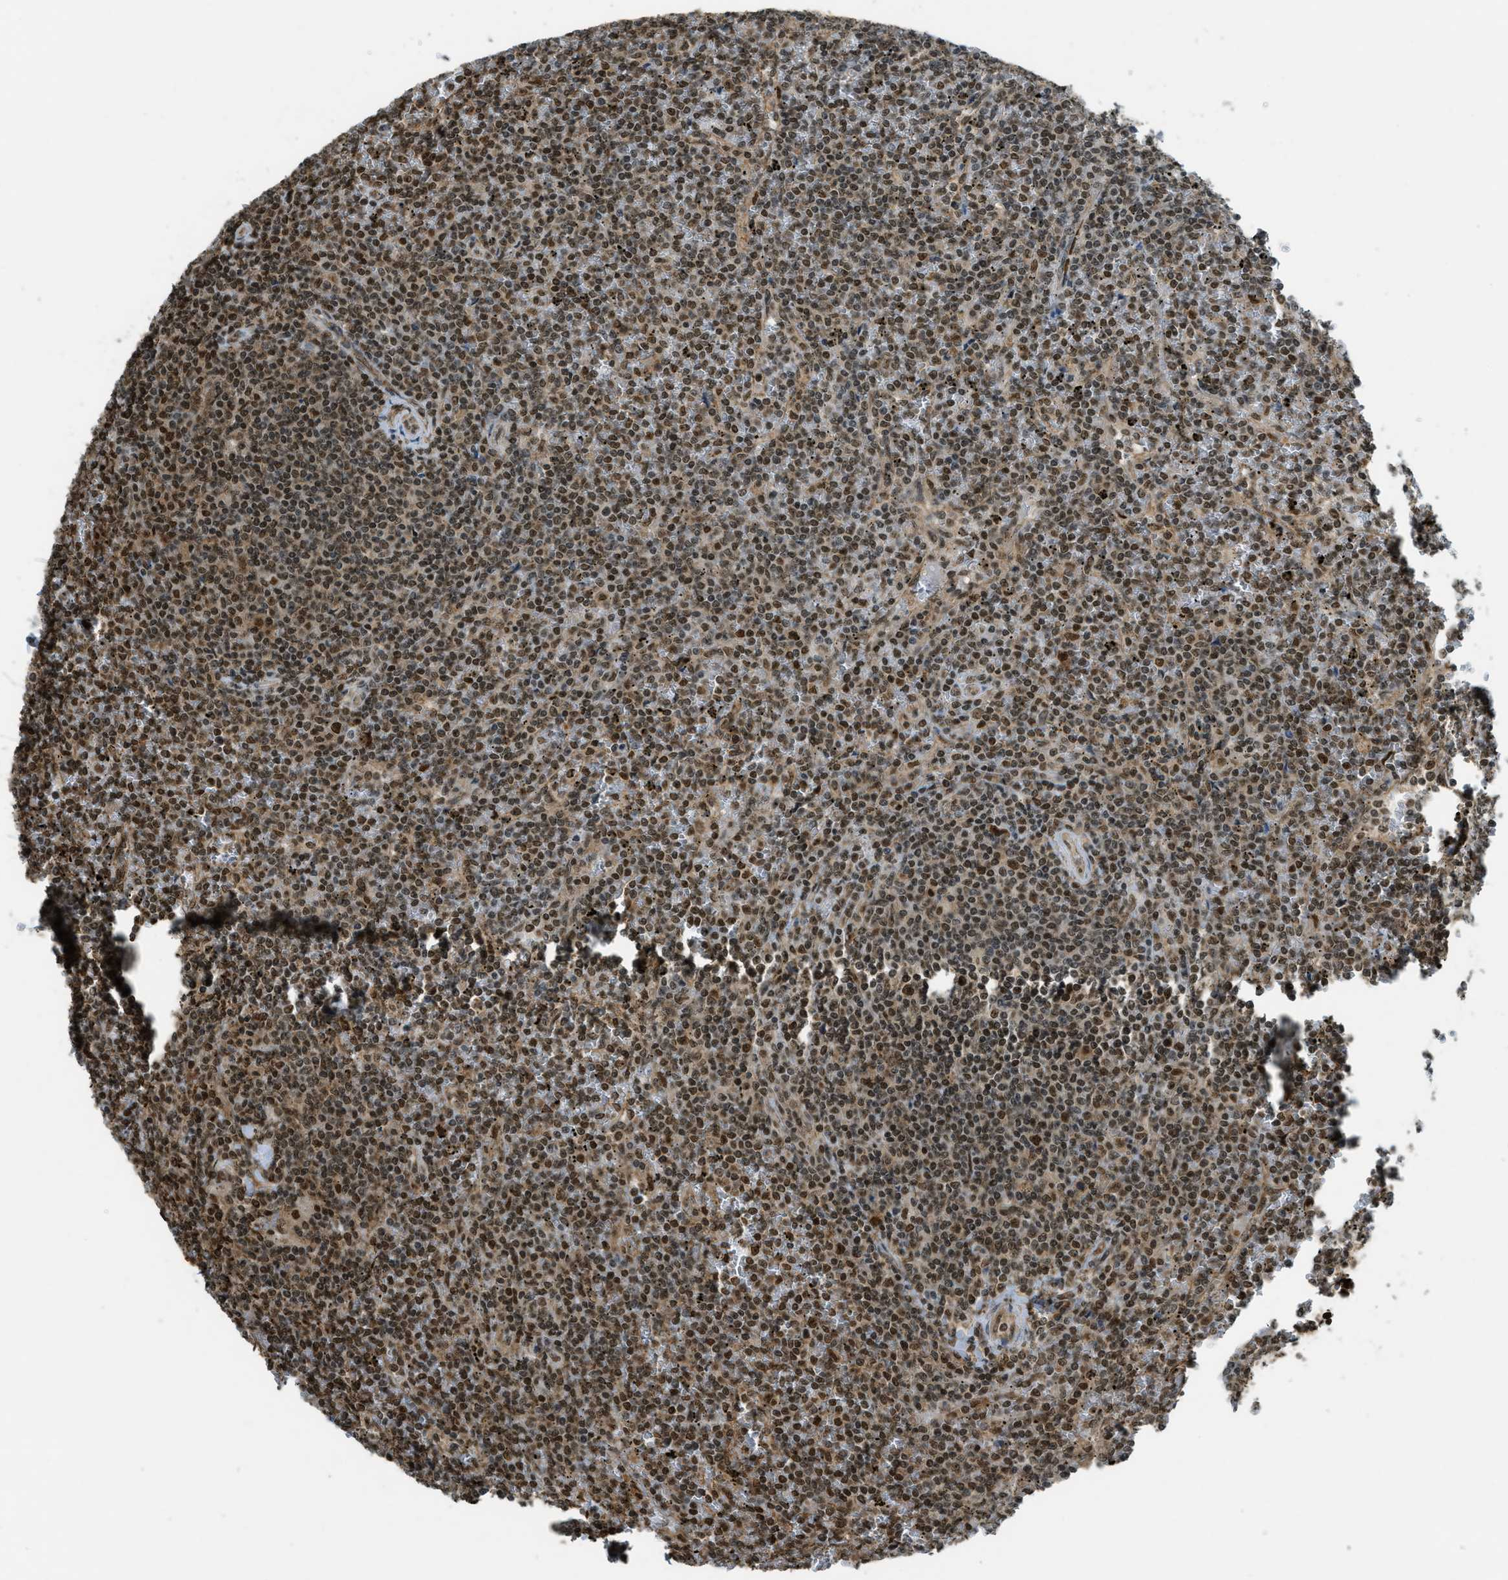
{"staining": {"intensity": "moderate", "quantity": ">75%", "location": "nuclear"}, "tissue": "lymphoma", "cell_type": "Tumor cells", "image_type": "cancer", "snomed": [{"axis": "morphology", "description": "Malignant lymphoma, non-Hodgkin's type, Low grade"}, {"axis": "topography", "description": "Spleen"}], "caption": "IHC micrograph of malignant lymphoma, non-Hodgkin's type (low-grade) stained for a protein (brown), which displays medium levels of moderate nuclear positivity in about >75% of tumor cells.", "gene": "TNPO1", "patient": {"sex": "female", "age": 19}}